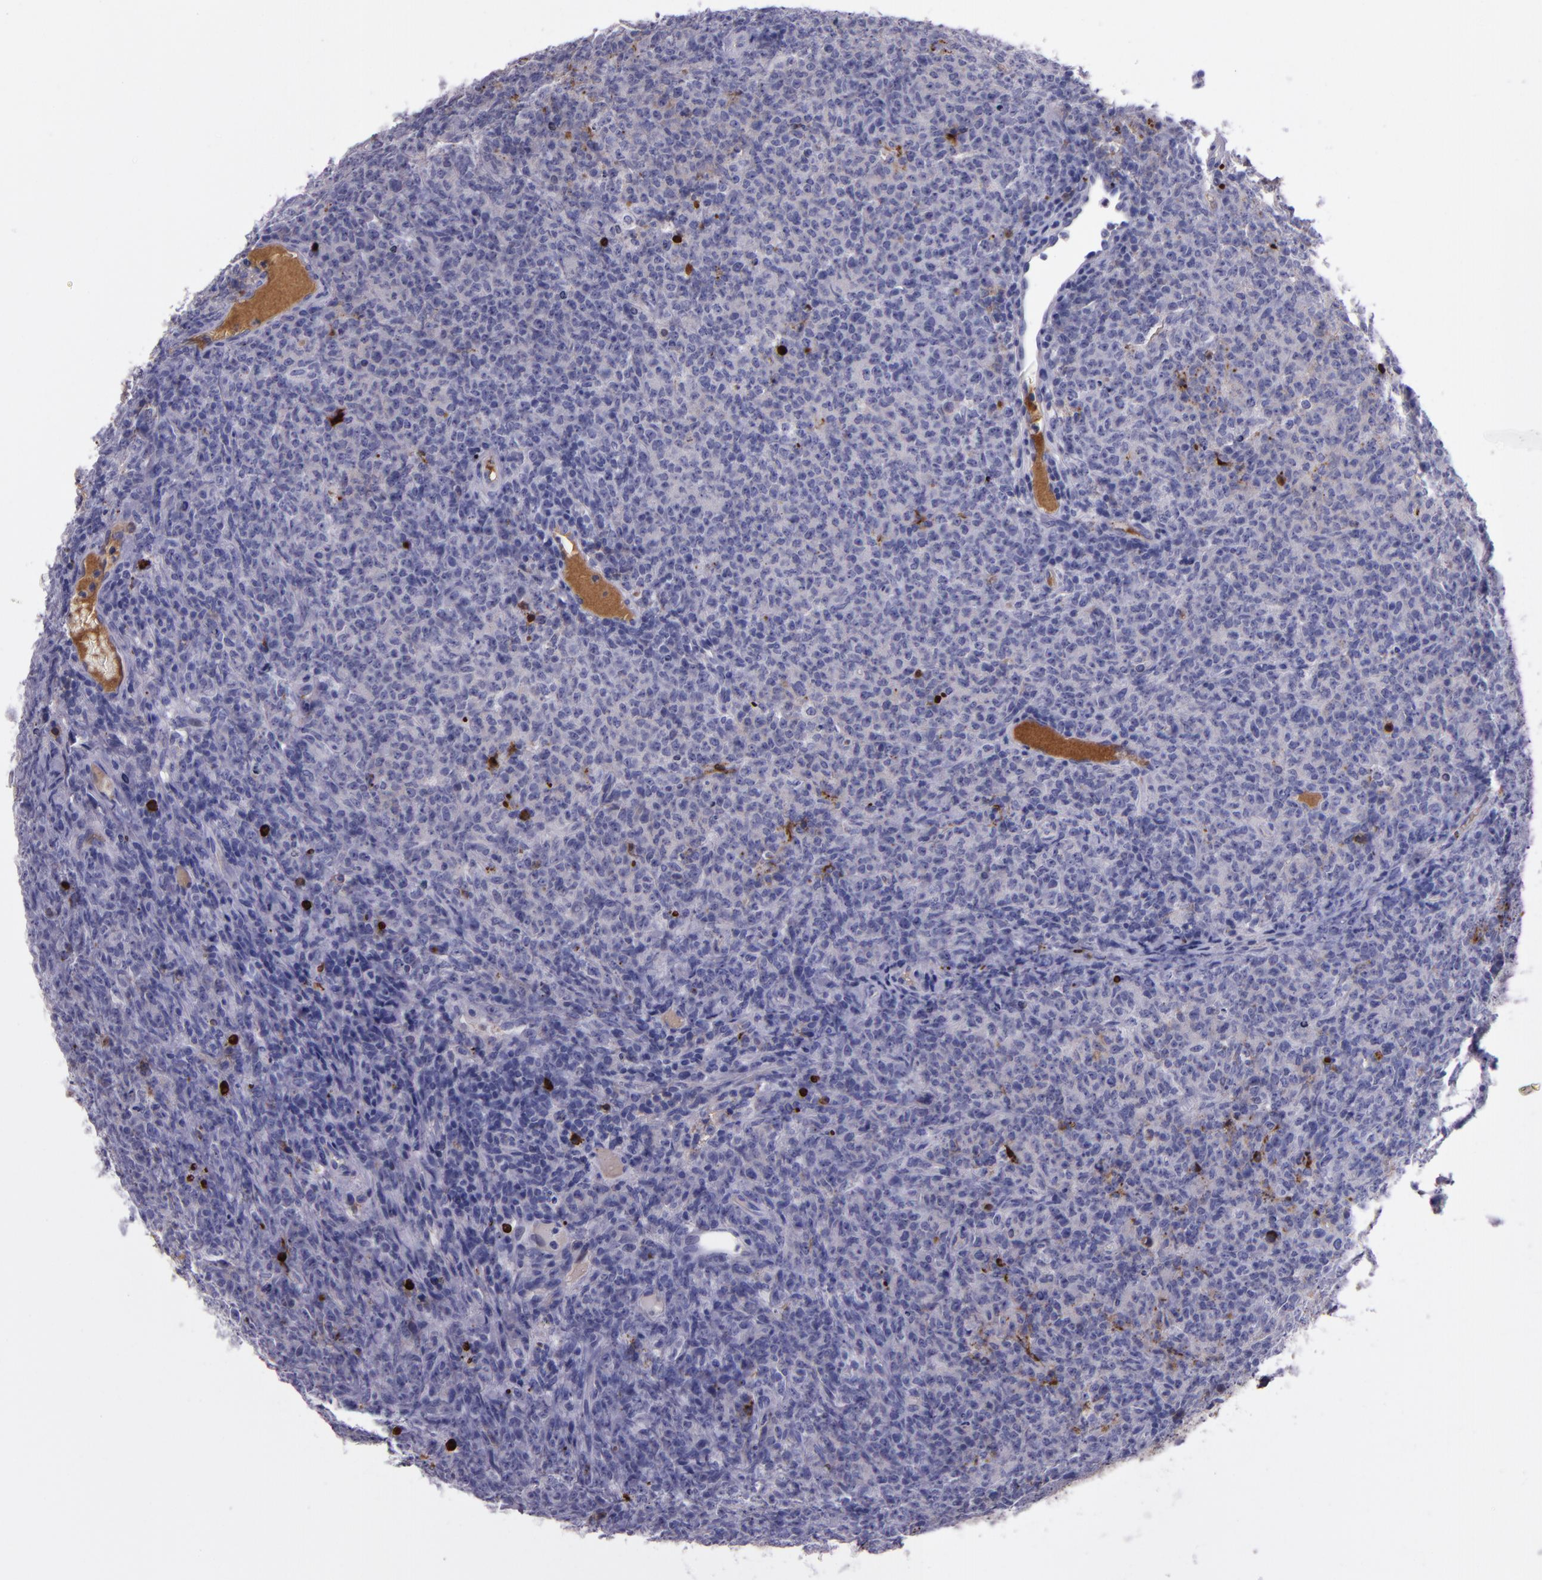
{"staining": {"intensity": "moderate", "quantity": "<25%", "location": "cytoplasmic/membranous"}, "tissue": "lymphoma", "cell_type": "Tumor cells", "image_type": "cancer", "snomed": [{"axis": "morphology", "description": "Malignant lymphoma, non-Hodgkin's type, High grade"}, {"axis": "topography", "description": "Tonsil"}], "caption": "Malignant lymphoma, non-Hodgkin's type (high-grade) was stained to show a protein in brown. There is low levels of moderate cytoplasmic/membranous positivity in about <25% of tumor cells.", "gene": "APOH", "patient": {"sex": "female", "age": 36}}